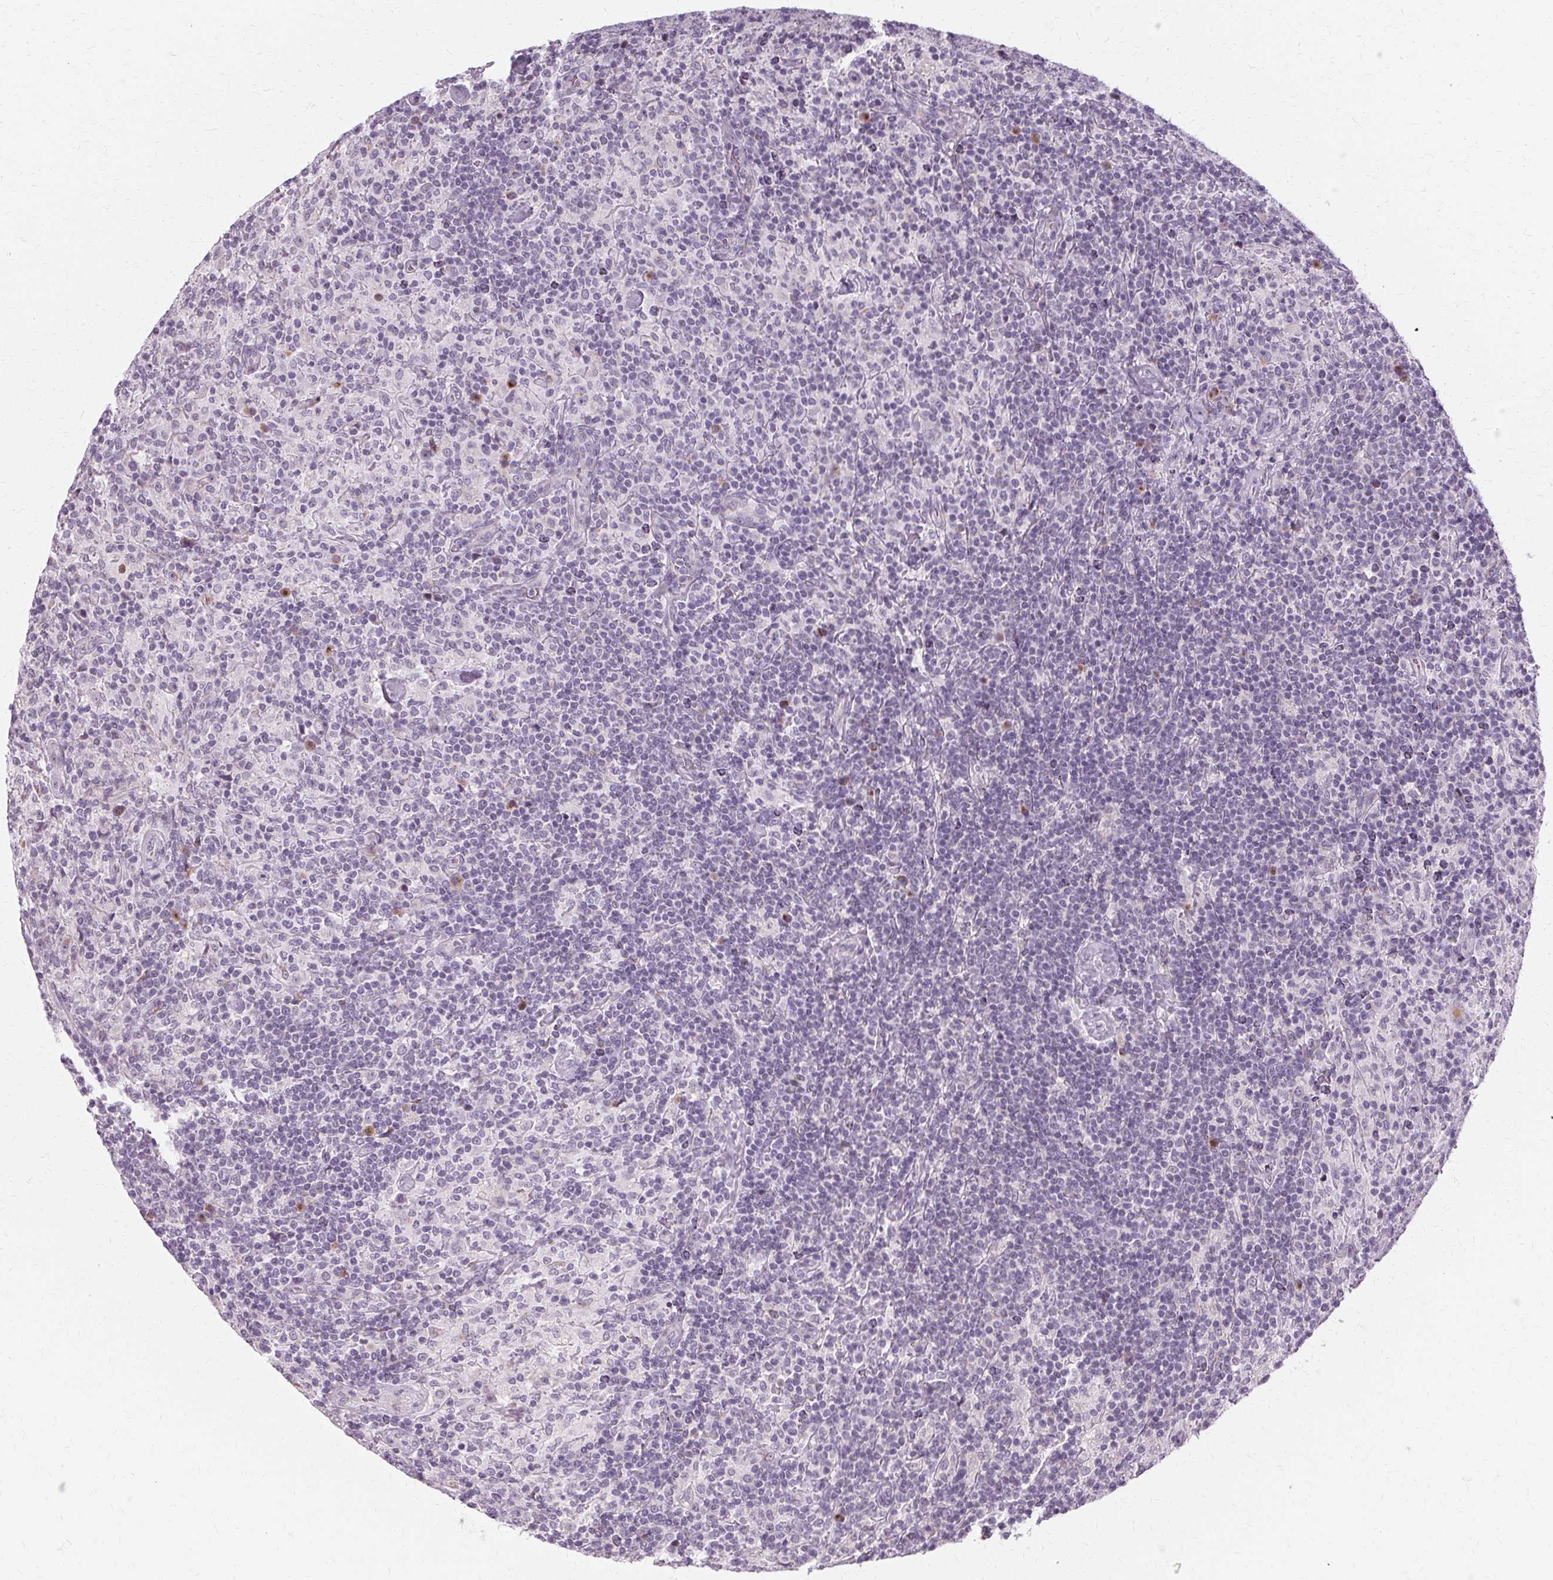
{"staining": {"intensity": "negative", "quantity": "none", "location": "none"}, "tissue": "lymphoma", "cell_type": "Tumor cells", "image_type": "cancer", "snomed": [{"axis": "morphology", "description": "Hodgkin's disease, NOS"}, {"axis": "topography", "description": "Lymph node"}], "caption": "The immunohistochemistry (IHC) photomicrograph has no significant expression in tumor cells of lymphoma tissue.", "gene": "FCRL3", "patient": {"sex": "male", "age": 70}}